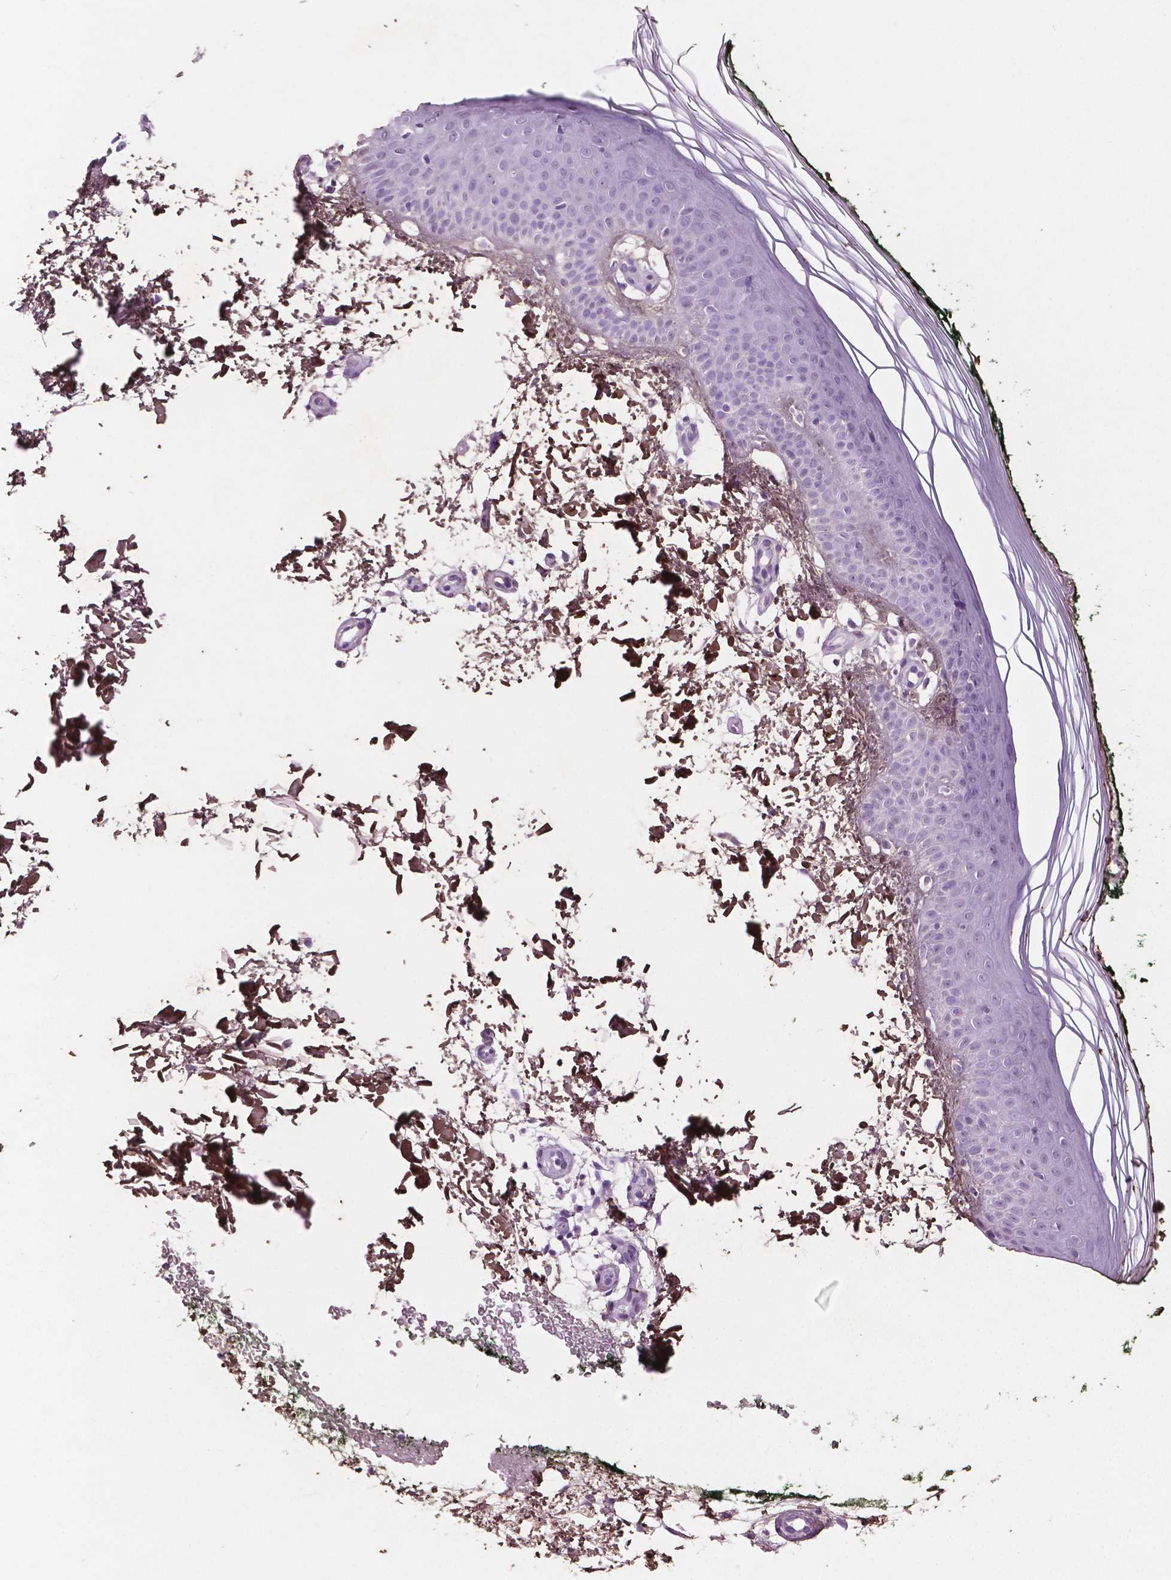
{"staining": {"intensity": "moderate", "quantity": "25%-75%", "location": "cytoplasmic/membranous"}, "tissue": "skin", "cell_type": "Fibroblasts", "image_type": "normal", "snomed": [{"axis": "morphology", "description": "Normal tissue, NOS"}, {"axis": "topography", "description": "Skin"}], "caption": "Moderate cytoplasmic/membranous protein positivity is present in approximately 25%-75% of fibroblasts in skin. (DAB (3,3'-diaminobenzidine) IHC with brightfield microscopy, high magnification).", "gene": "DLG2", "patient": {"sex": "female", "age": 62}}